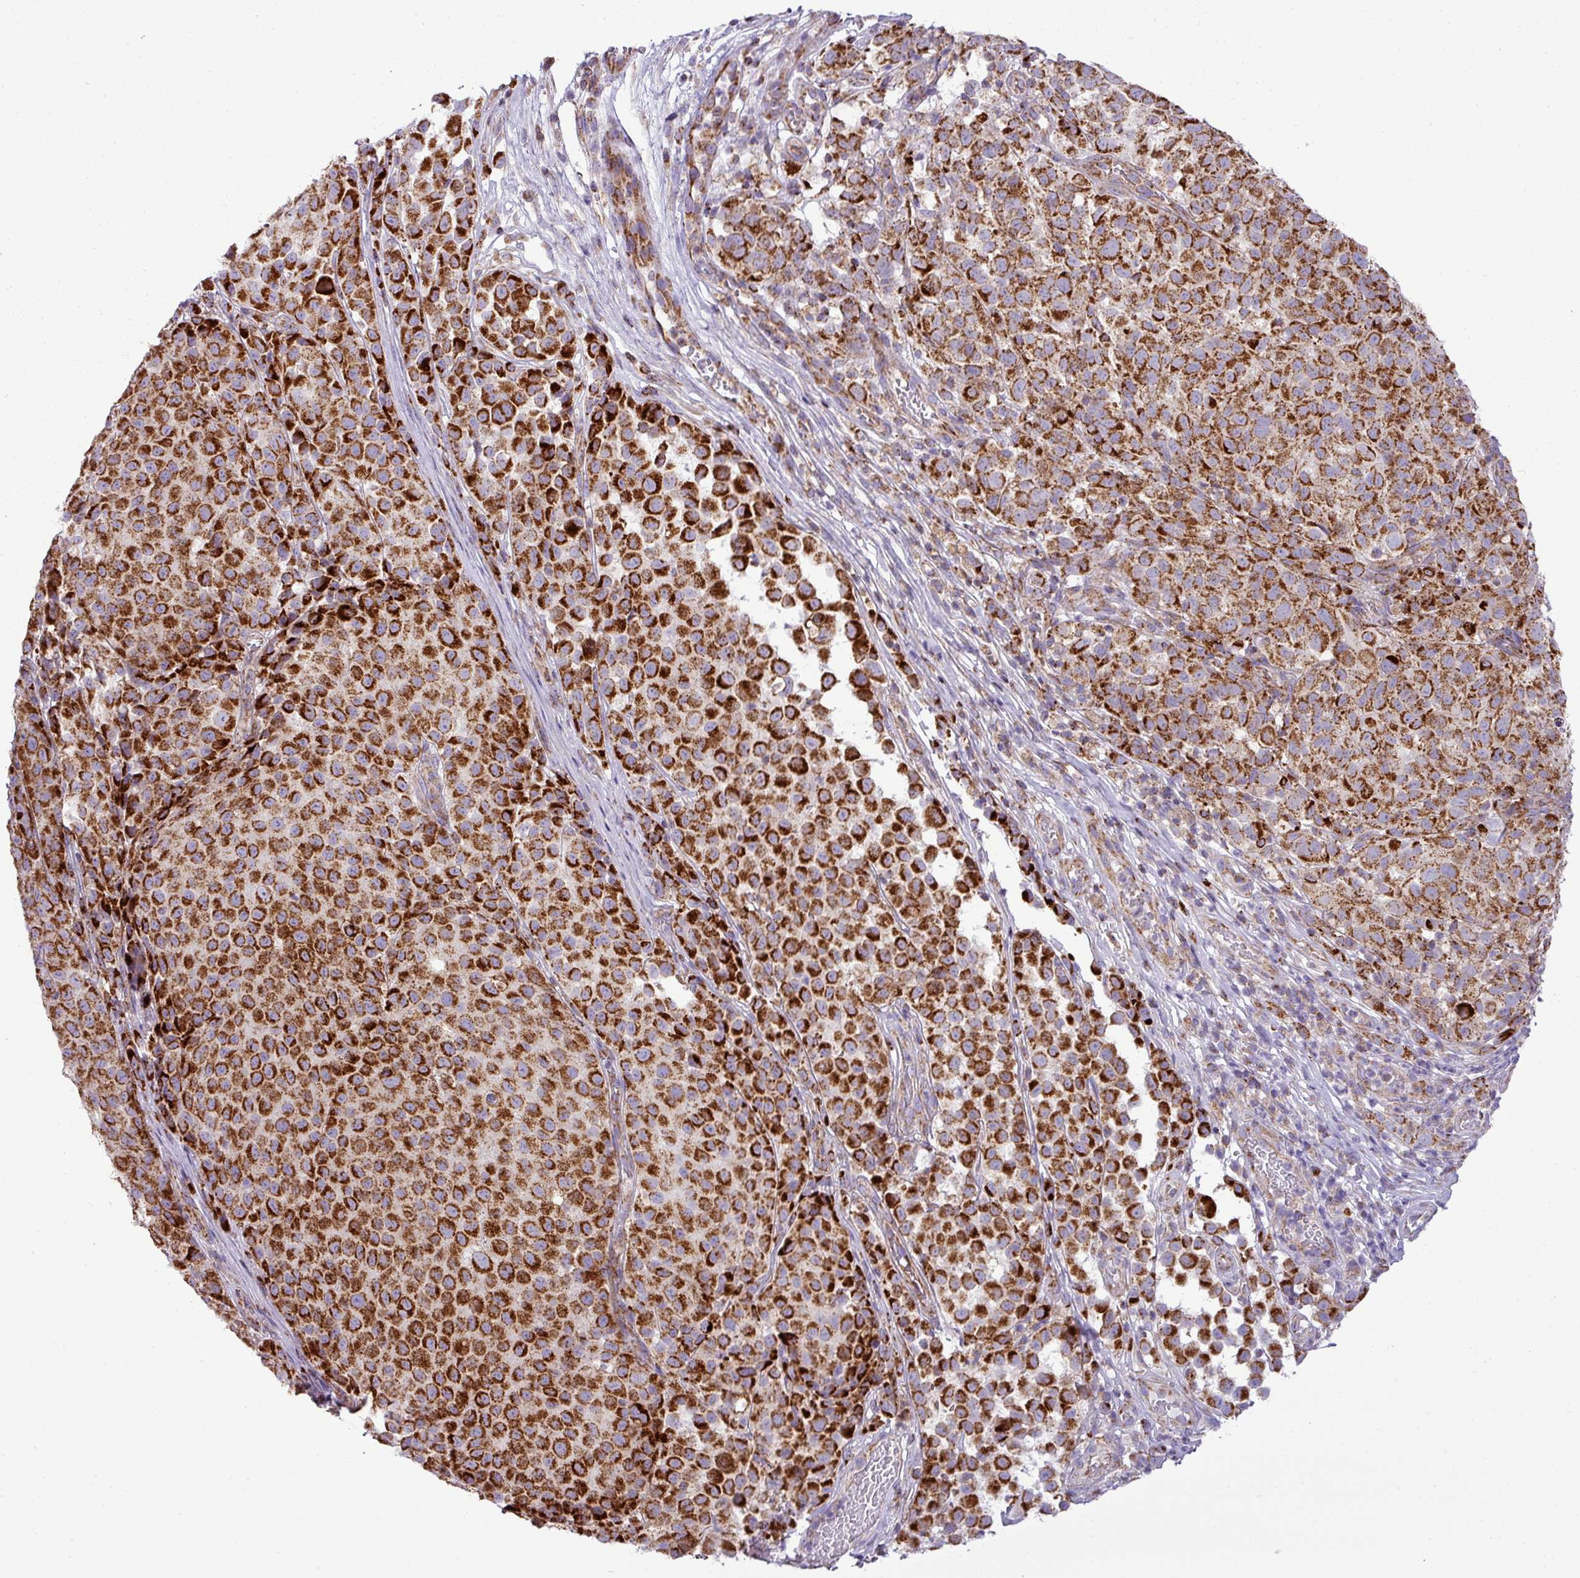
{"staining": {"intensity": "strong", "quantity": ">75%", "location": "cytoplasmic/membranous"}, "tissue": "melanoma", "cell_type": "Tumor cells", "image_type": "cancer", "snomed": [{"axis": "morphology", "description": "Malignant melanoma, NOS"}, {"axis": "topography", "description": "Skin"}], "caption": "Brown immunohistochemical staining in malignant melanoma shows strong cytoplasmic/membranous staining in about >75% of tumor cells.", "gene": "ZNF81", "patient": {"sex": "male", "age": 64}}